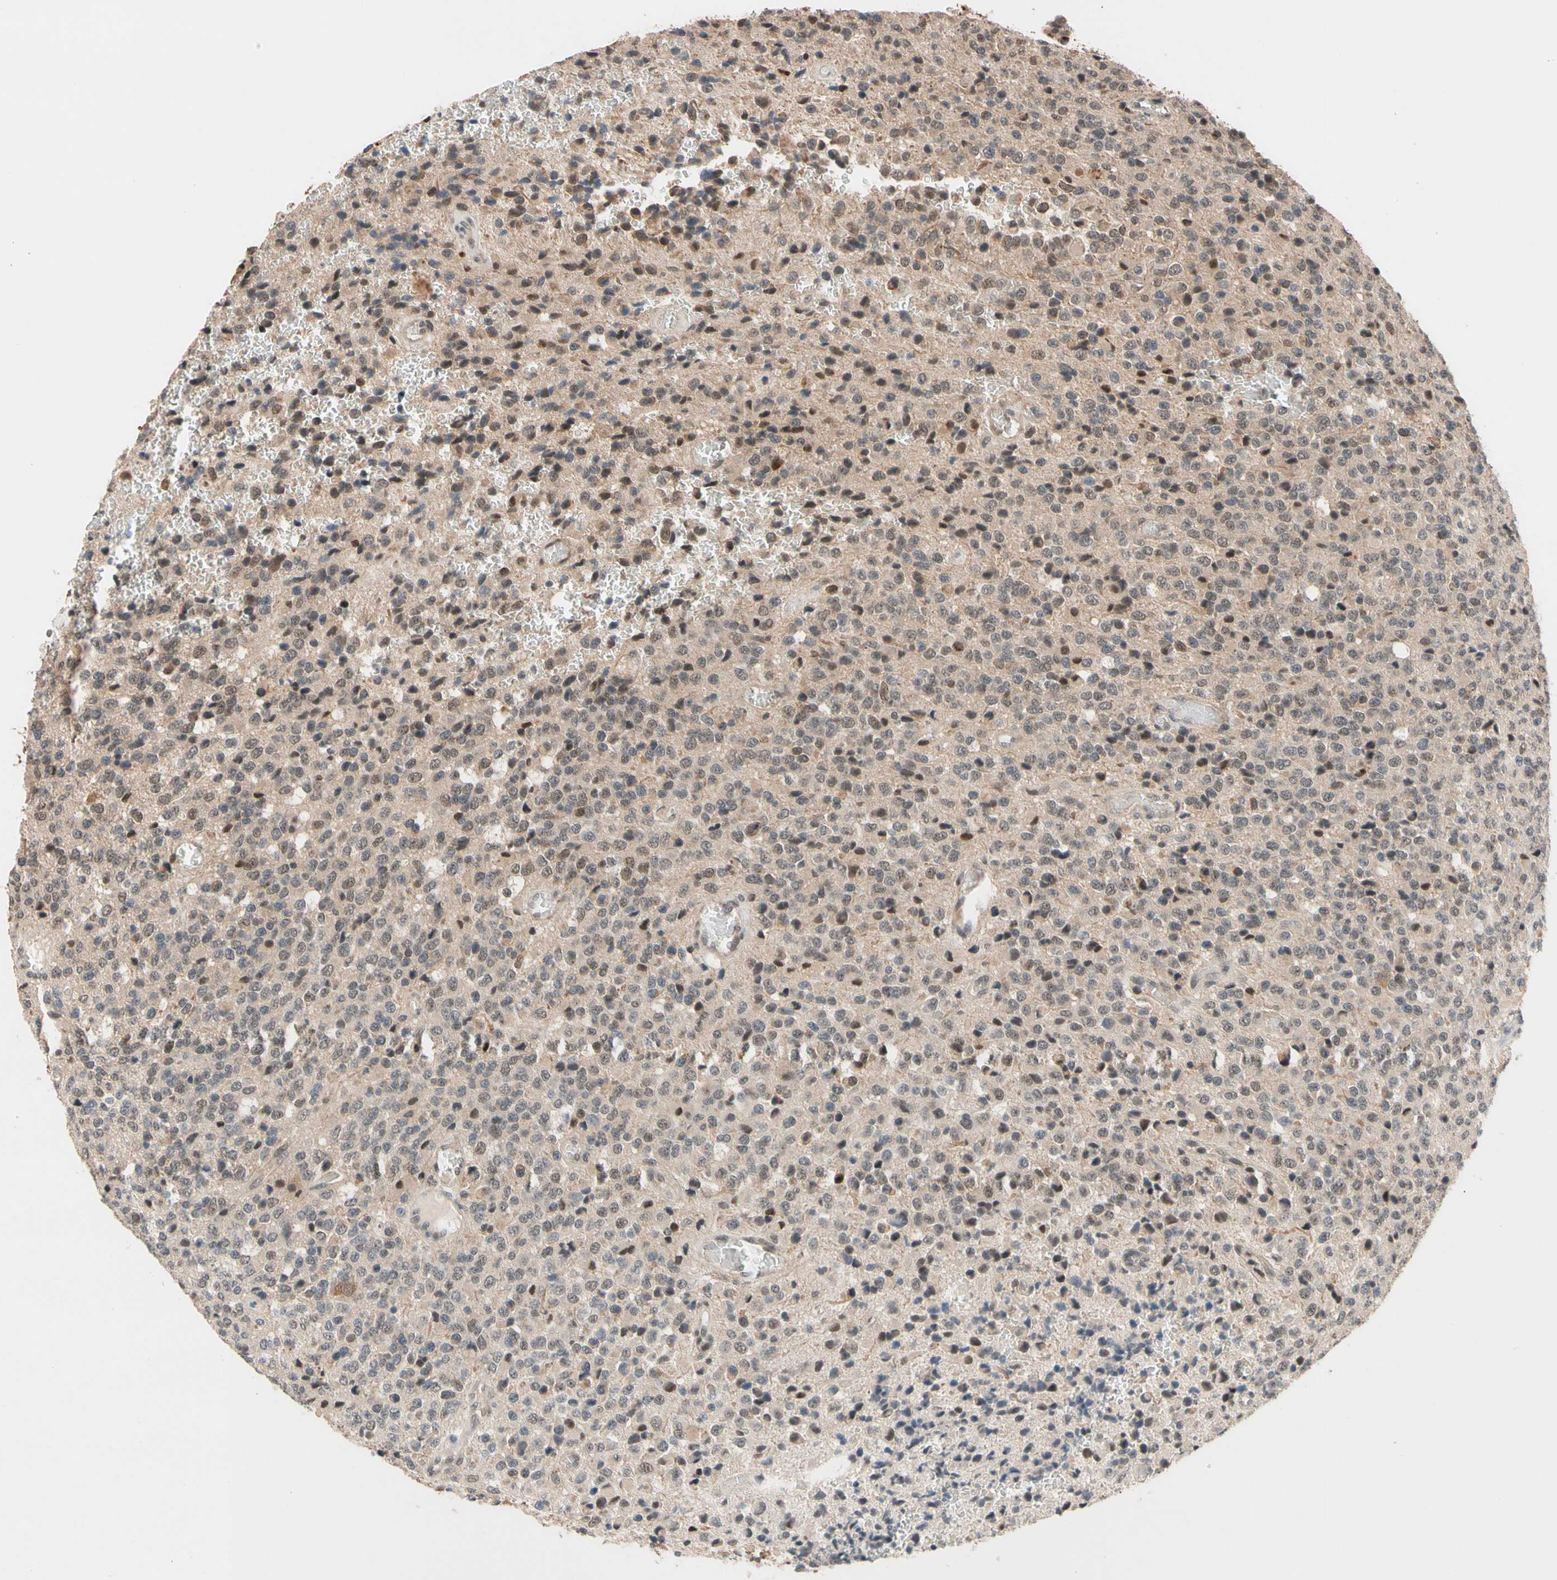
{"staining": {"intensity": "moderate", "quantity": "<25%", "location": "cytoplasmic/membranous"}, "tissue": "glioma", "cell_type": "Tumor cells", "image_type": "cancer", "snomed": [{"axis": "morphology", "description": "Glioma, malignant, High grade"}, {"axis": "topography", "description": "pancreas cauda"}], "caption": "Tumor cells exhibit low levels of moderate cytoplasmic/membranous expression in approximately <25% of cells in malignant glioma (high-grade).", "gene": "NGEF", "patient": {"sex": "male", "age": 60}}